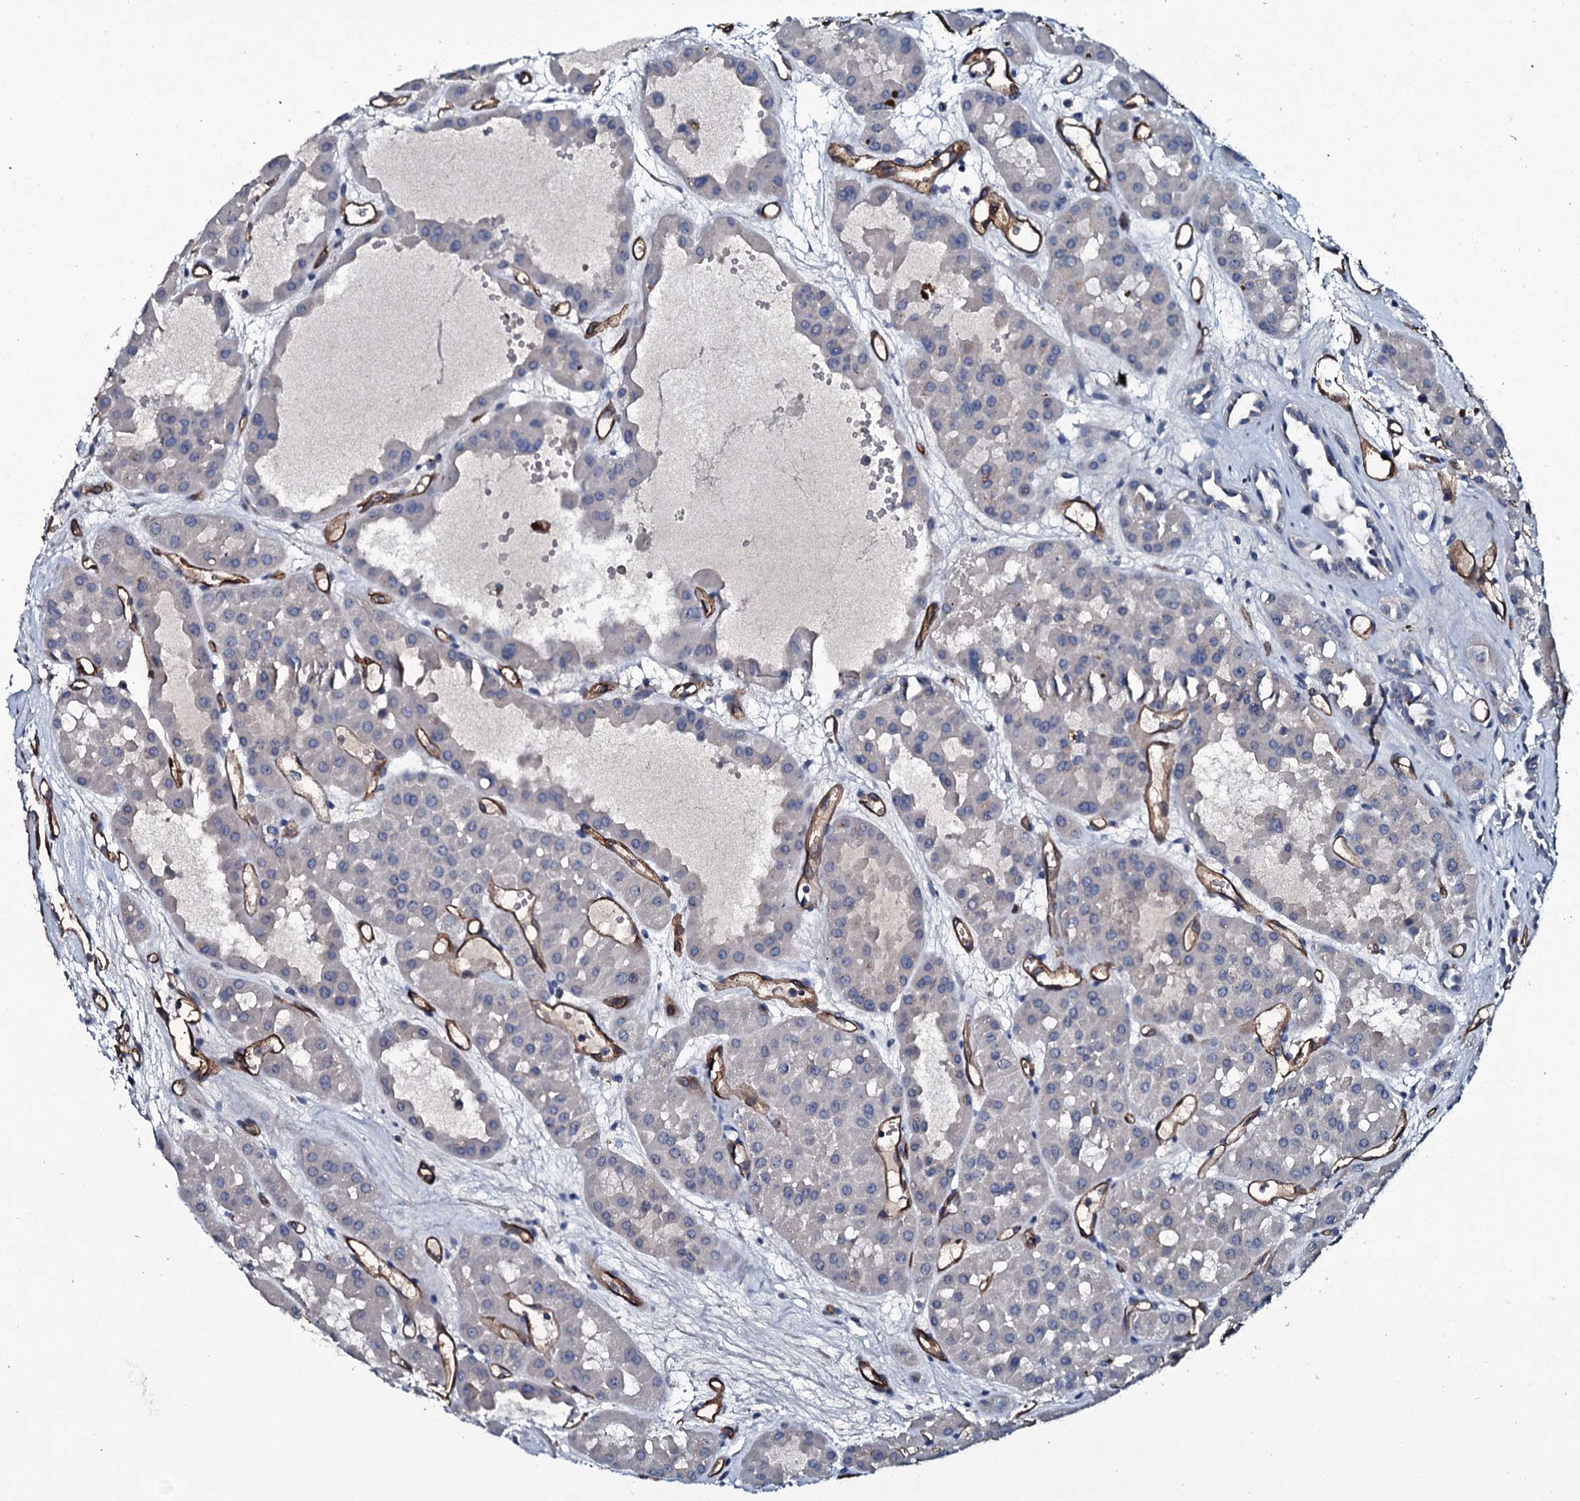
{"staining": {"intensity": "negative", "quantity": "none", "location": "none"}, "tissue": "renal cancer", "cell_type": "Tumor cells", "image_type": "cancer", "snomed": [{"axis": "morphology", "description": "Carcinoma, NOS"}, {"axis": "topography", "description": "Kidney"}], "caption": "DAB immunohistochemical staining of renal cancer displays no significant expression in tumor cells. (DAB (3,3'-diaminobenzidine) immunohistochemistry, high magnification).", "gene": "CLEC14A", "patient": {"sex": "female", "age": 75}}